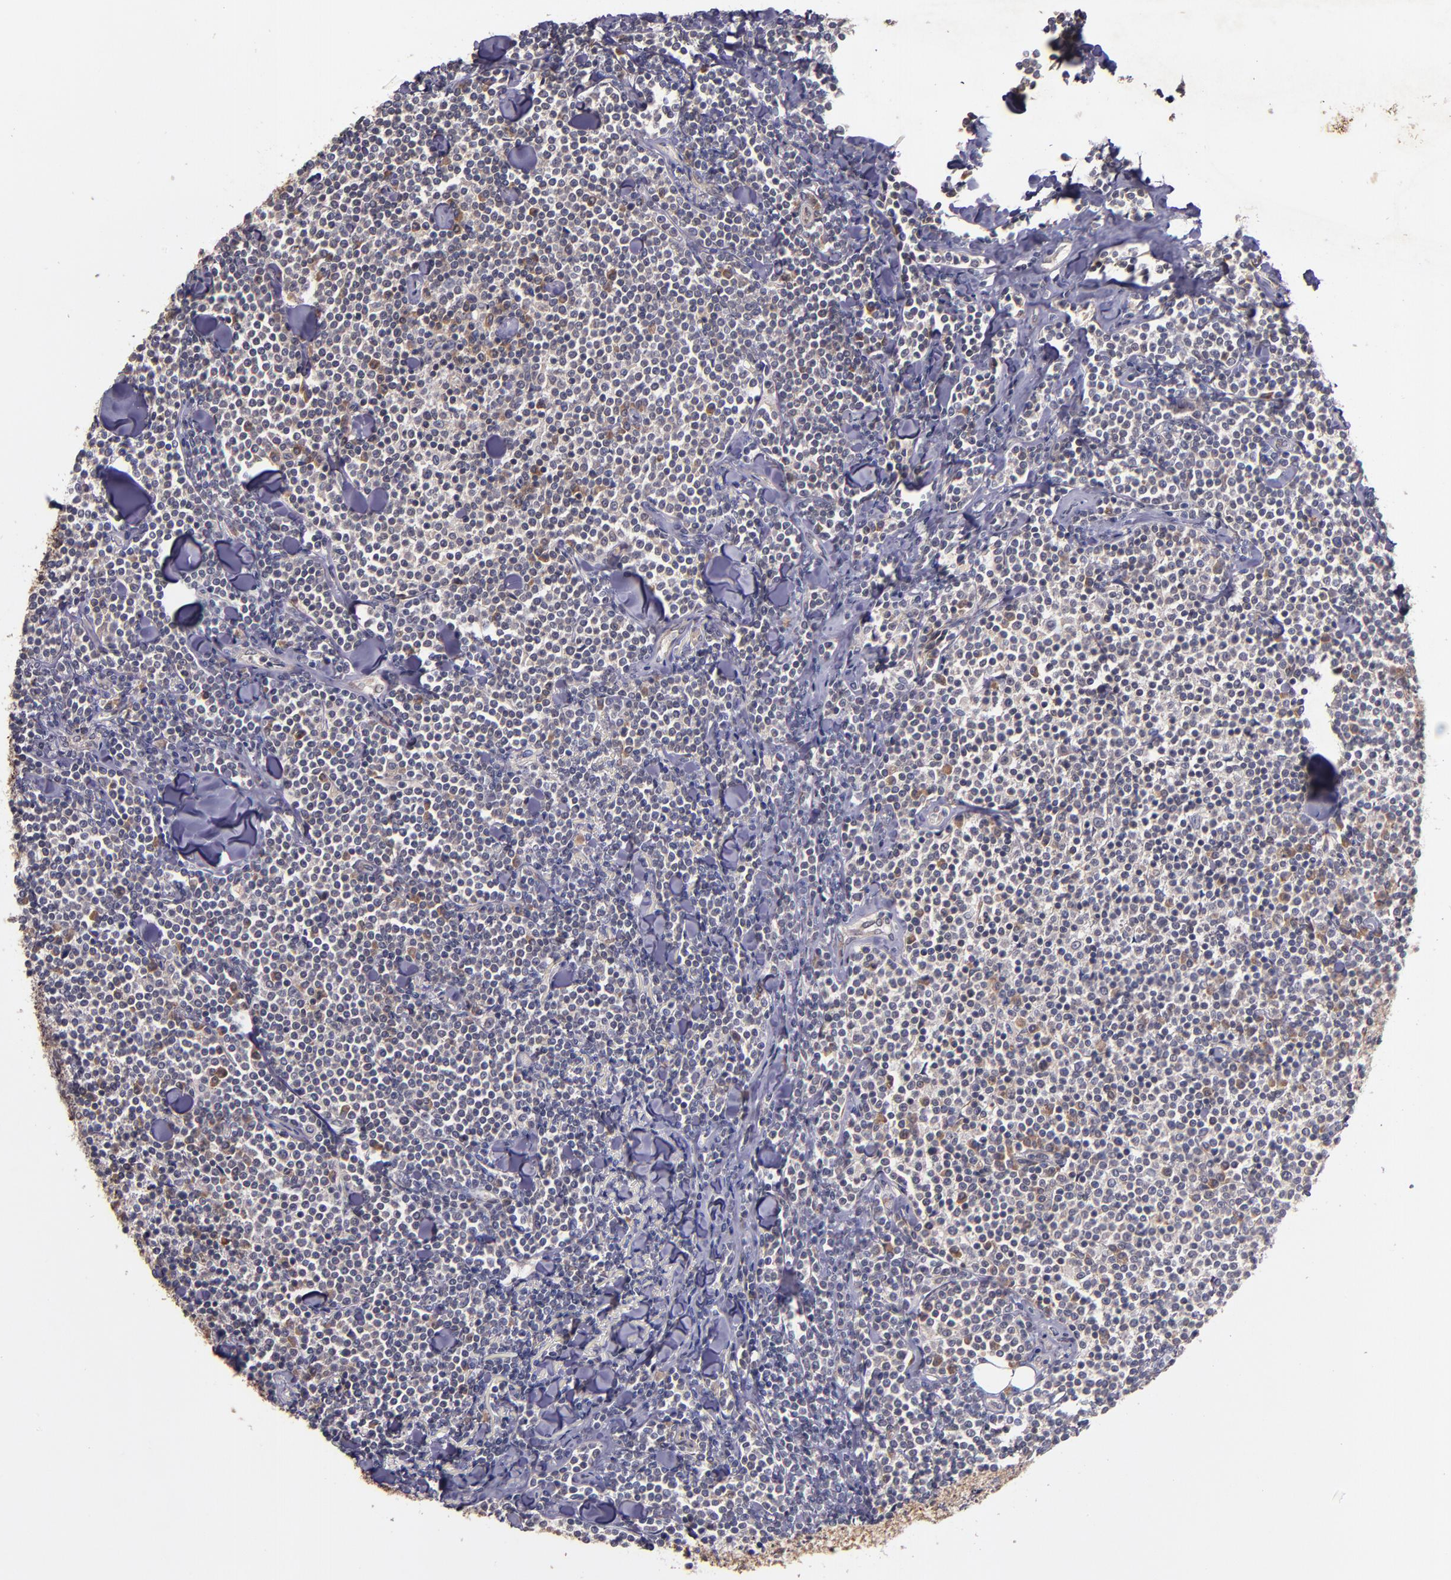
{"staining": {"intensity": "weak", "quantity": "<25%", "location": "cytoplasmic/membranous"}, "tissue": "lymphoma", "cell_type": "Tumor cells", "image_type": "cancer", "snomed": [{"axis": "morphology", "description": "Malignant lymphoma, non-Hodgkin's type, Low grade"}, {"axis": "topography", "description": "Soft tissue"}], "caption": "Lymphoma was stained to show a protein in brown. There is no significant expression in tumor cells. Brightfield microscopy of IHC stained with DAB (3,3'-diaminobenzidine) (brown) and hematoxylin (blue), captured at high magnification.", "gene": "PRAF2", "patient": {"sex": "male", "age": 92}}